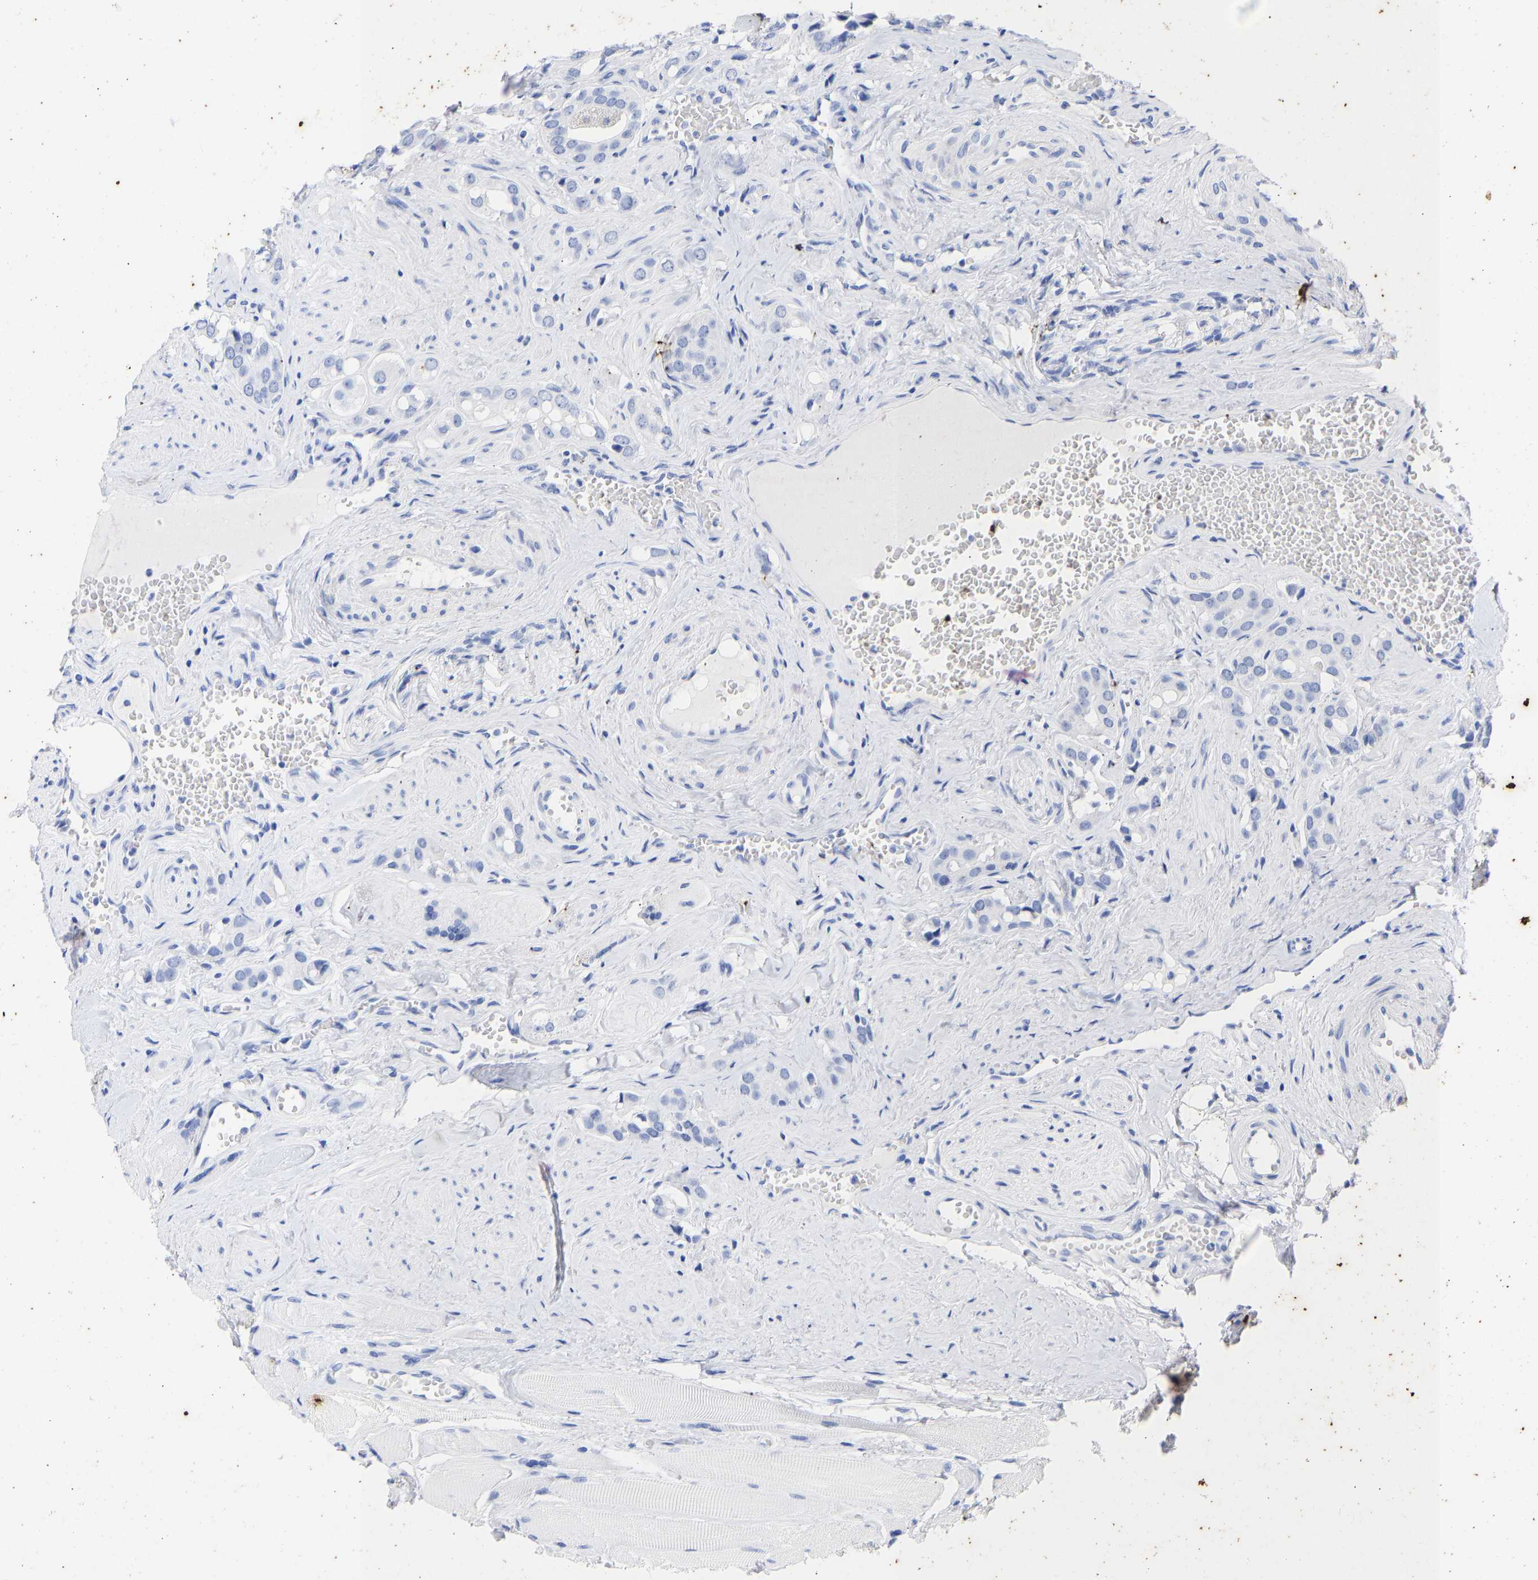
{"staining": {"intensity": "negative", "quantity": "none", "location": "none"}, "tissue": "prostate cancer", "cell_type": "Tumor cells", "image_type": "cancer", "snomed": [{"axis": "morphology", "description": "Adenocarcinoma, High grade"}, {"axis": "topography", "description": "Prostate"}], "caption": "IHC image of neoplastic tissue: human prostate adenocarcinoma (high-grade) stained with DAB (3,3'-diaminobenzidine) reveals no significant protein staining in tumor cells.", "gene": "KRT1", "patient": {"sex": "male", "age": 52}}